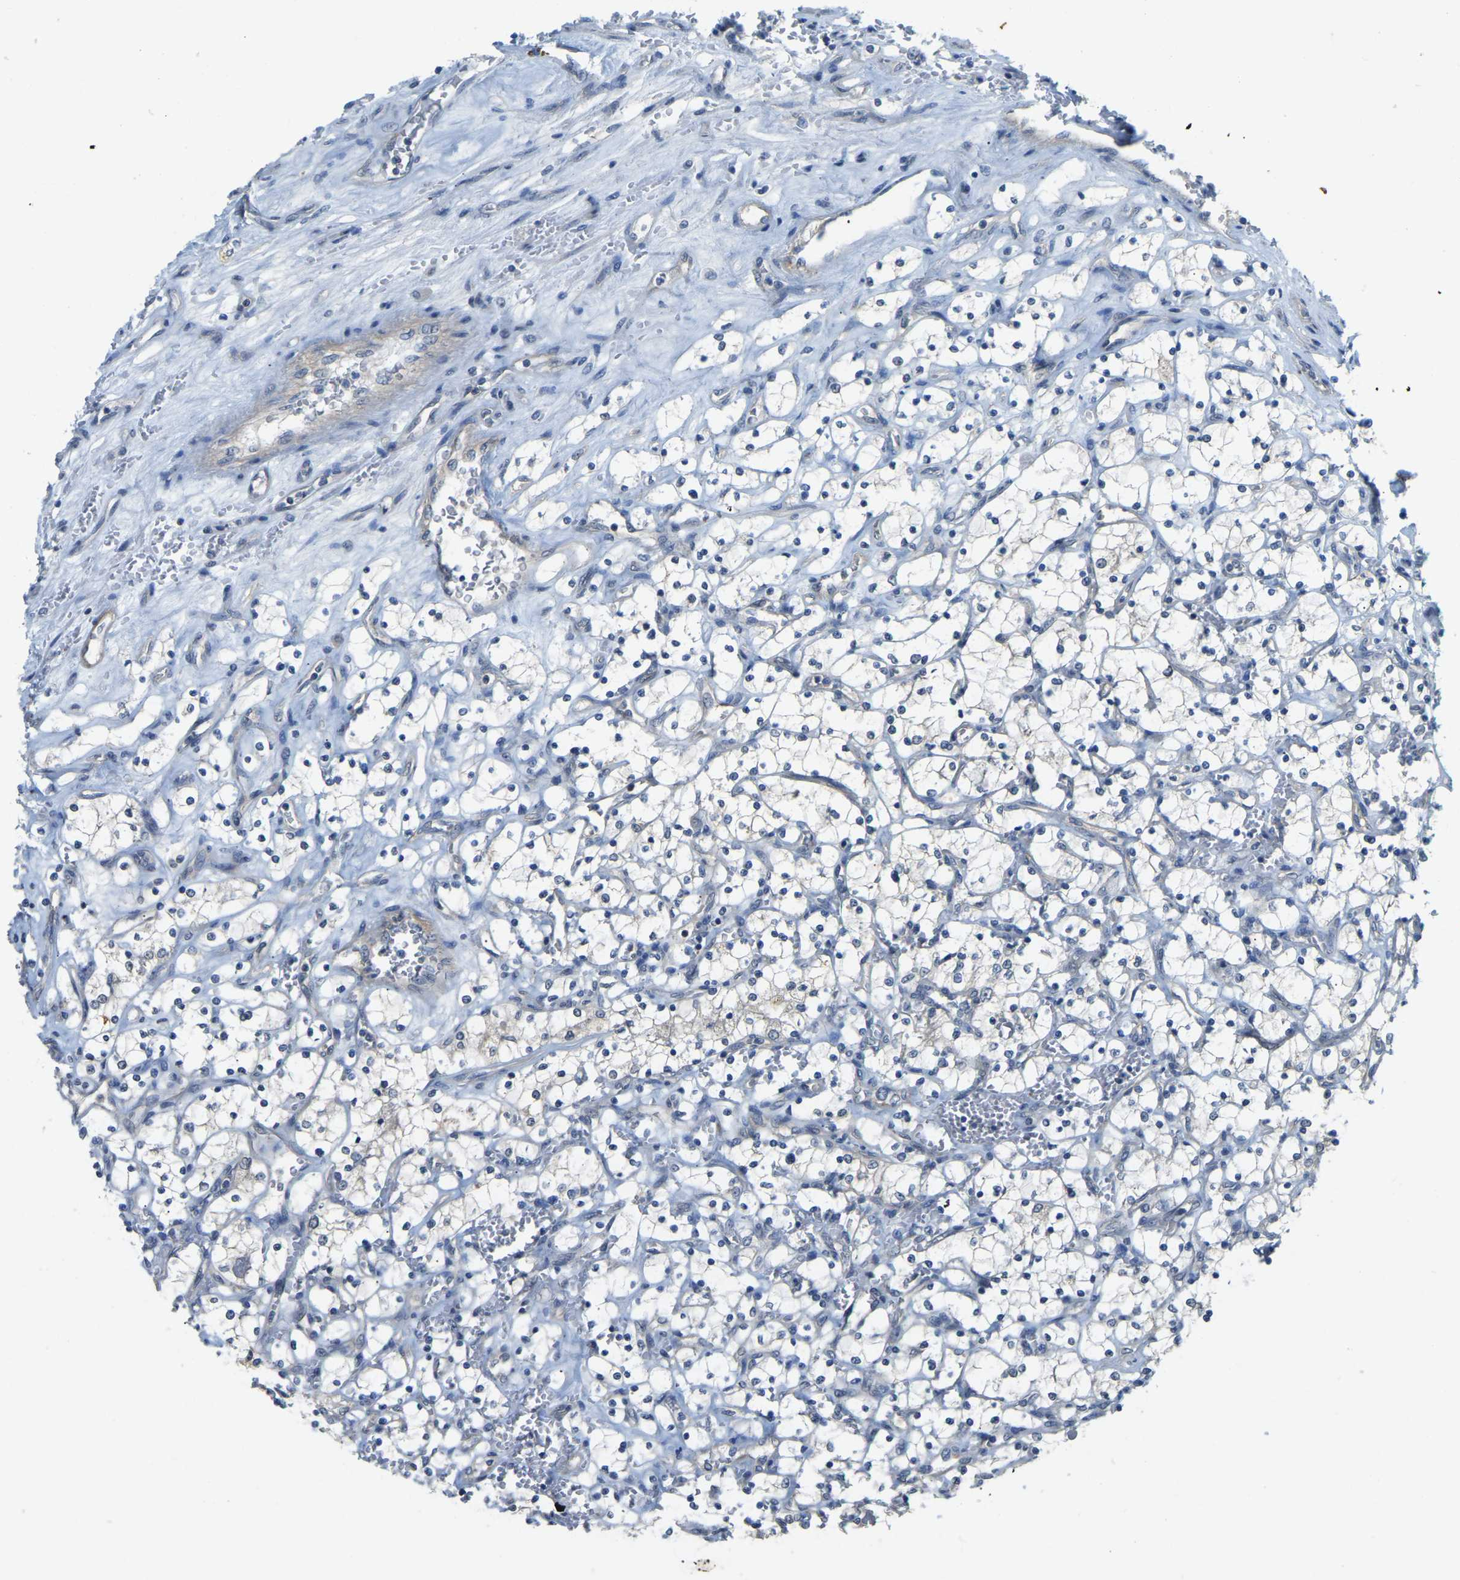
{"staining": {"intensity": "negative", "quantity": "none", "location": "none"}, "tissue": "renal cancer", "cell_type": "Tumor cells", "image_type": "cancer", "snomed": [{"axis": "morphology", "description": "Adenocarcinoma, NOS"}, {"axis": "topography", "description": "Kidney"}], "caption": "The IHC micrograph has no significant expression in tumor cells of adenocarcinoma (renal) tissue.", "gene": "AHNAK", "patient": {"sex": "female", "age": 69}}